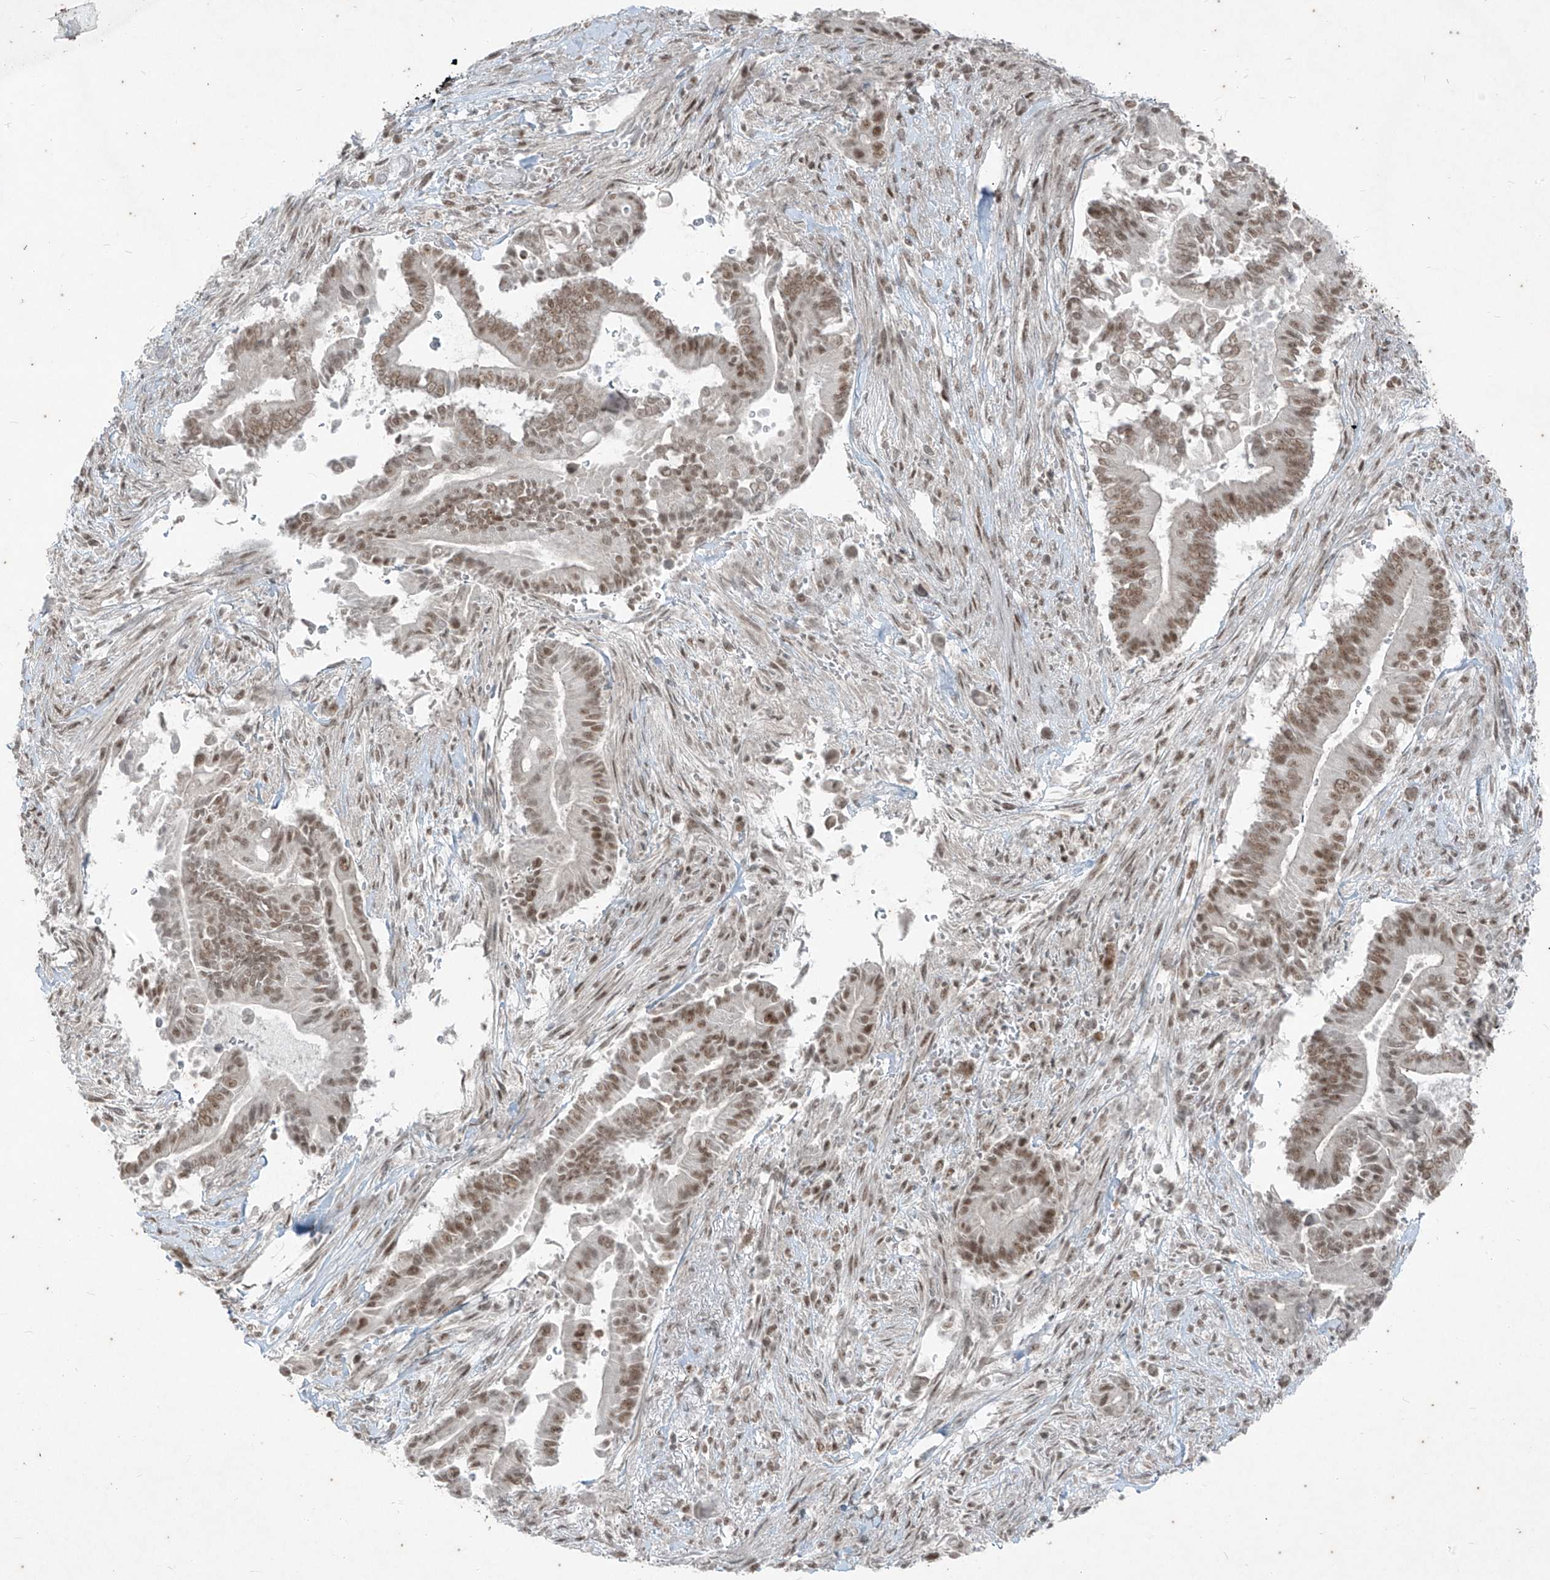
{"staining": {"intensity": "moderate", "quantity": ">75%", "location": "nuclear"}, "tissue": "pancreatic cancer", "cell_type": "Tumor cells", "image_type": "cancer", "snomed": [{"axis": "morphology", "description": "Adenocarcinoma, NOS"}, {"axis": "topography", "description": "Pancreas"}], "caption": "Human adenocarcinoma (pancreatic) stained for a protein (brown) displays moderate nuclear positive expression in about >75% of tumor cells.", "gene": "ZNF354B", "patient": {"sex": "male", "age": 68}}